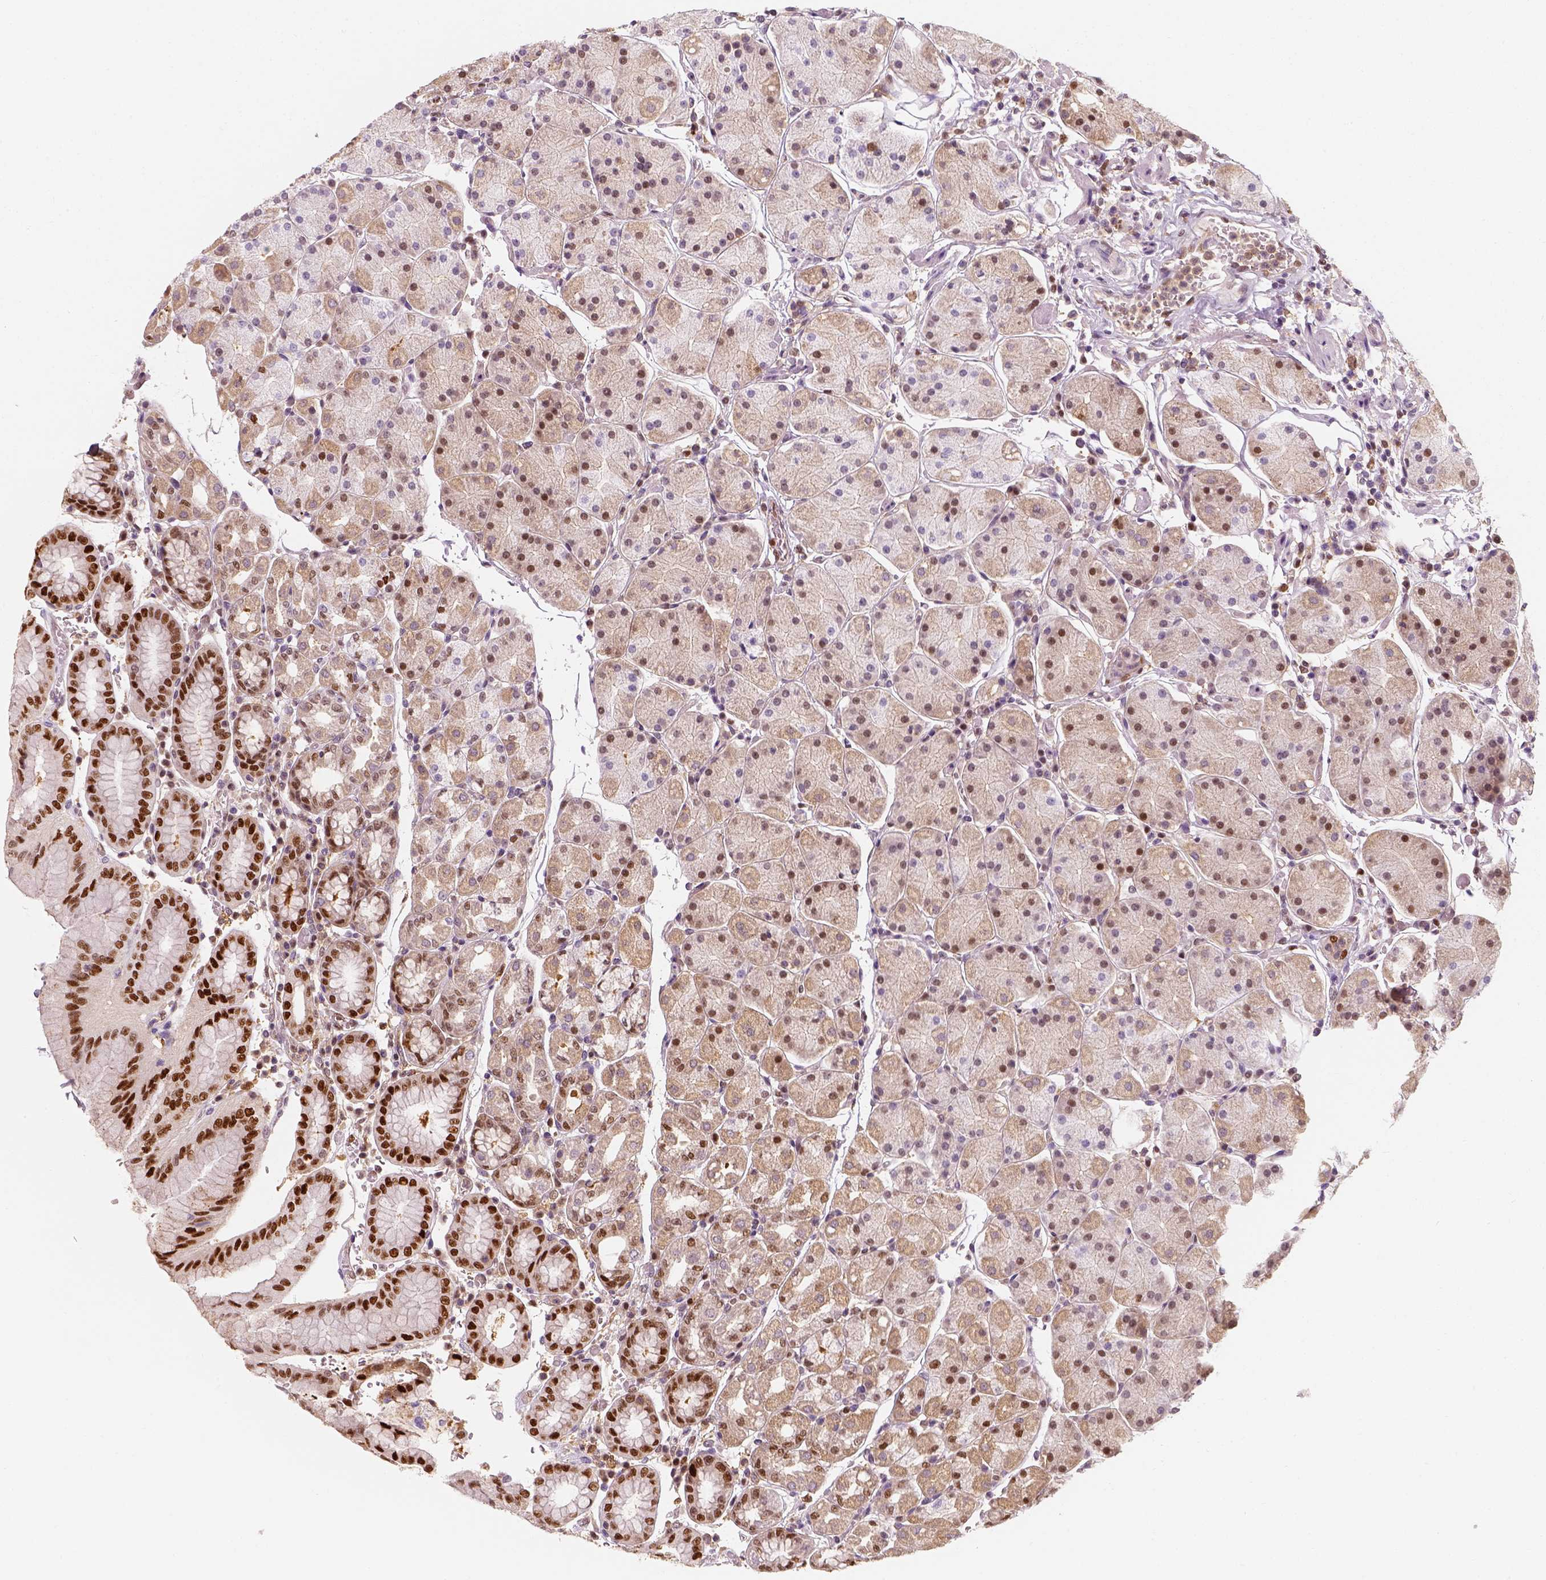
{"staining": {"intensity": "strong", "quantity": "25%-75%", "location": "nuclear"}, "tissue": "stomach", "cell_type": "Glandular cells", "image_type": "normal", "snomed": [{"axis": "morphology", "description": "Normal tissue, NOS"}, {"axis": "topography", "description": "Stomach"}], "caption": "Protein staining demonstrates strong nuclear expression in approximately 25%-75% of glandular cells in normal stomach.", "gene": "SQSTM1", "patient": {"sex": "male", "age": 54}}